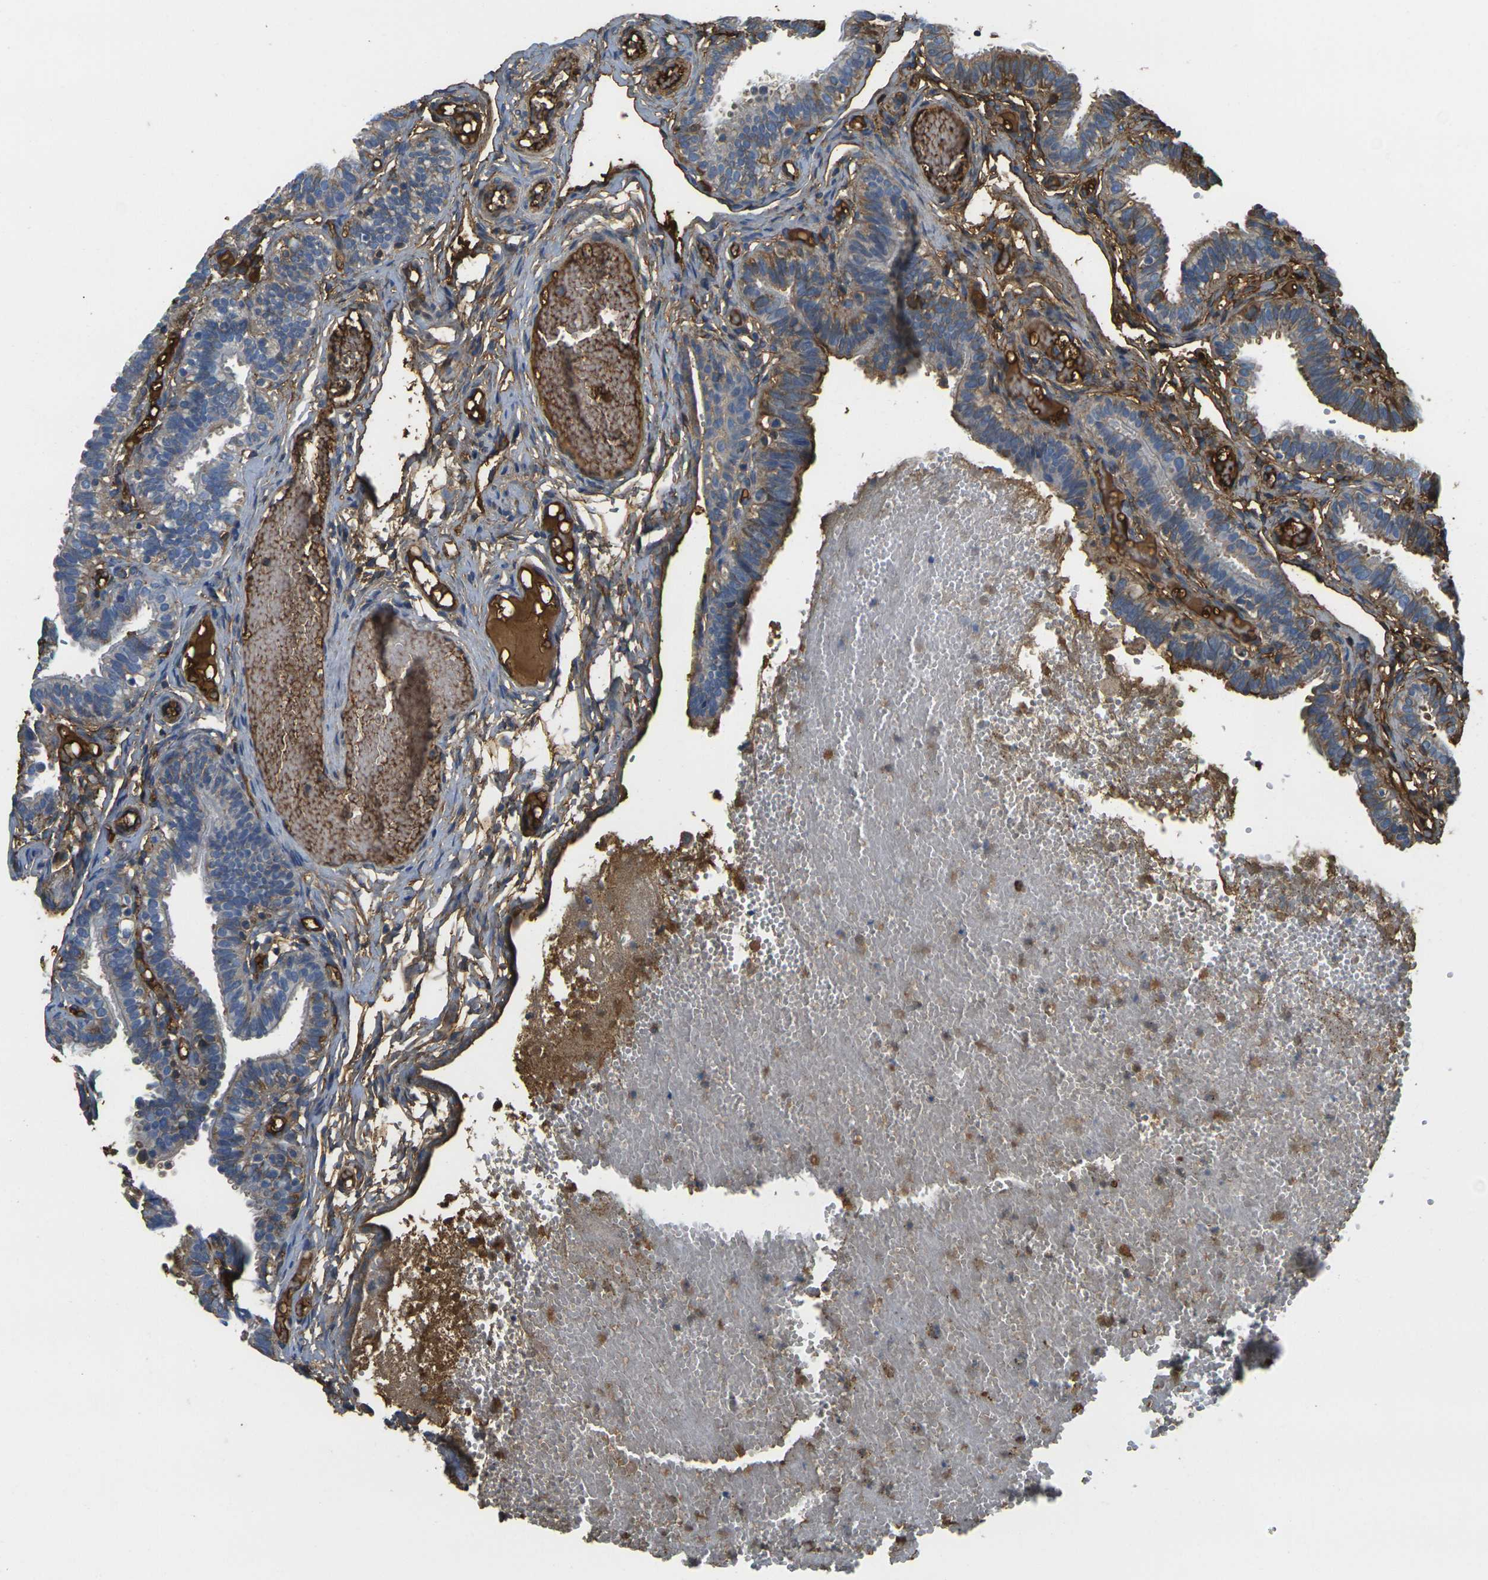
{"staining": {"intensity": "moderate", "quantity": "25%-75%", "location": "cytoplasmic/membranous"}, "tissue": "fallopian tube", "cell_type": "Glandular cells", "image_type": "normal", "snomed": [{"axis": "morphology", "description": "Normal tissue, NOS"}, {"axis": "topography", "description": "Fallopian tube"}, {"axis": "topography", "description": "Placenta"}], "caption": "Immunohistochemical staining of benign fallopian tube displays medium levels of moderate cytoplasmic/membranous expression in about 25%-75% of glandular cells. The protein of interest is stained brown, and the nuclei are stained in blue (DAB IHC with brightfield microscopy, high magnification).", "gene": "PLCD1", "patient": {"sex": "female", "age": 34}}